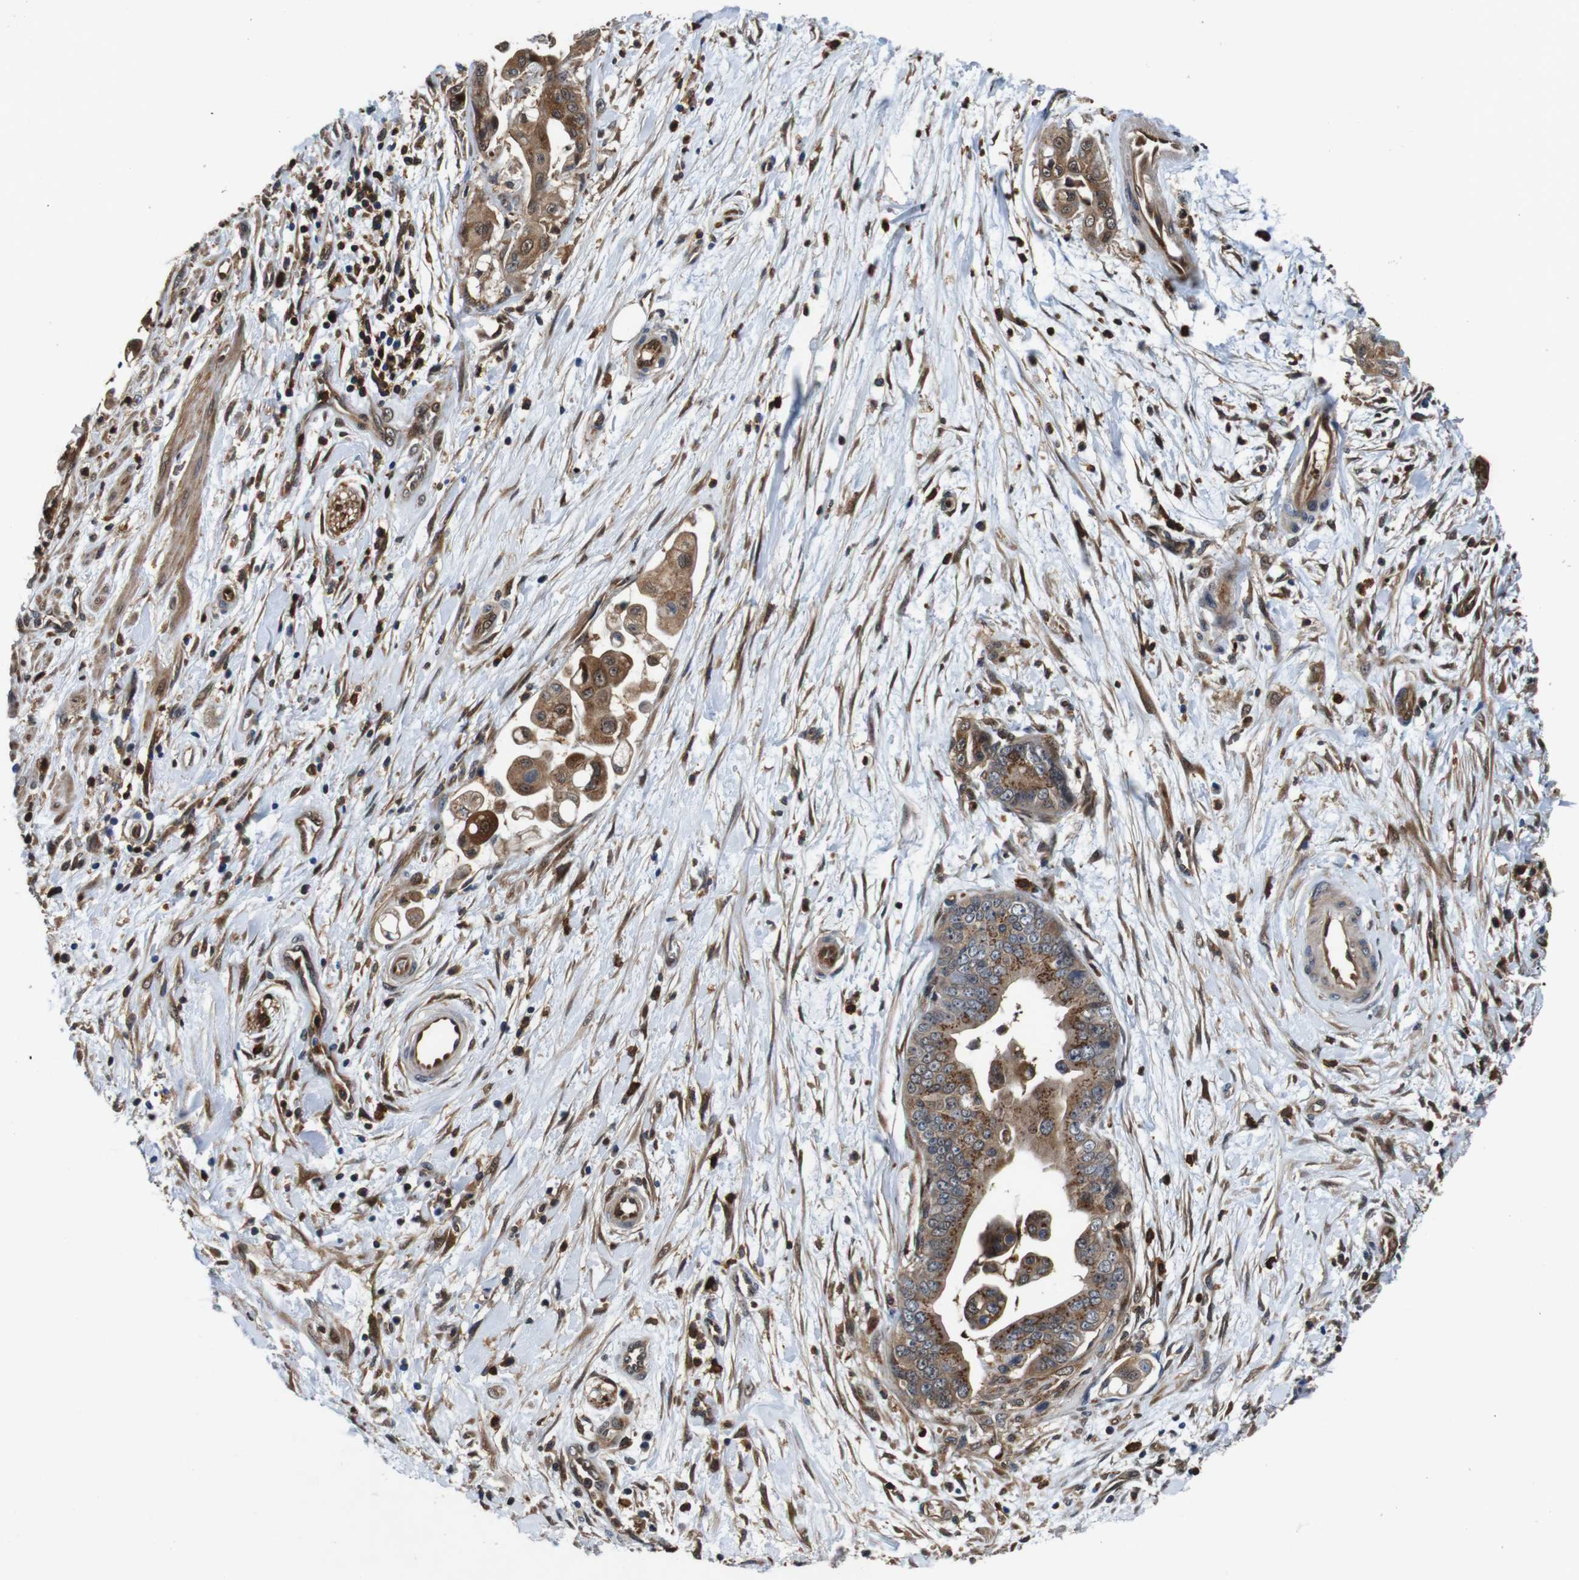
{"staining": {"intensity": "moderate", "quantity": ">75%", "location": "cytoplasmic/membranous,nuclear"}, "tissue": "pancreatic cancer", "cell_type": "Tumor cells", "image_type": "cancer", "snomed": [{"axis": "morphology", "description": "Adenocarcinoma, NOS"}, {"axis": "topography", "description": "Pancreas"}], "caption": "Tumor cells reveal medium levels of moderate cytoplasmic/membranous and nuclear staining in about >75% of cells in human pancreatic cancer.", "gene": "ANXA1", "patient": {"sex": "female", "age": 75}}